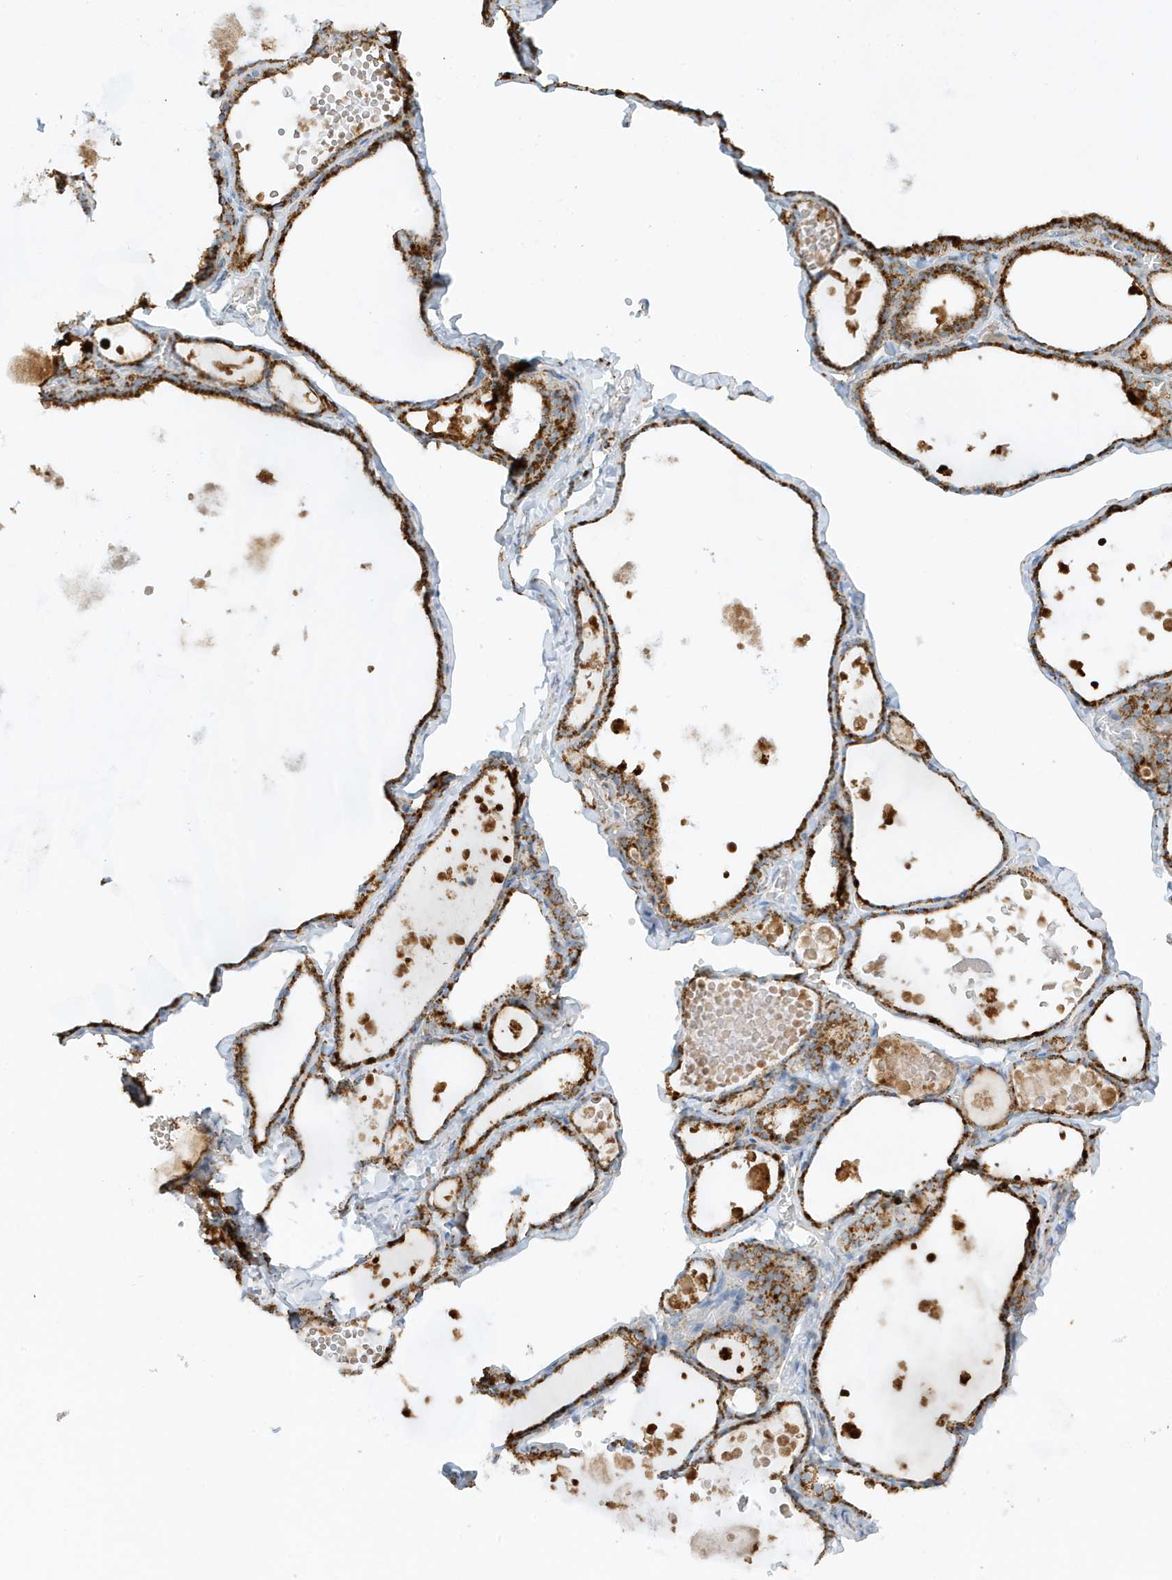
{"staining": {"intensity": "strong", "quantity": ">75%", "location": "cytoplasmic/membranous"}, "tissue": "thyroid gland", "cell_type": "Glandular cells", "image_type": "normal", "snomed": [{"axis": "morphology", "description": "Normal tissue, NOS"}, {"axis": "topography", "description": "Thyroid gland"}], "caption": "Immunohistochemical staining of normal thyroid gland demonstrates high levels of strong cytoplasmic/membranous positivity in about >75% of glandular cells. (Stains: DAB in brown, nuclei in blue, Microscopy: brightfield microscopy at high magnification).", "gene": "ATP5ME", "patient": {"sex": "male", "age": 56}}